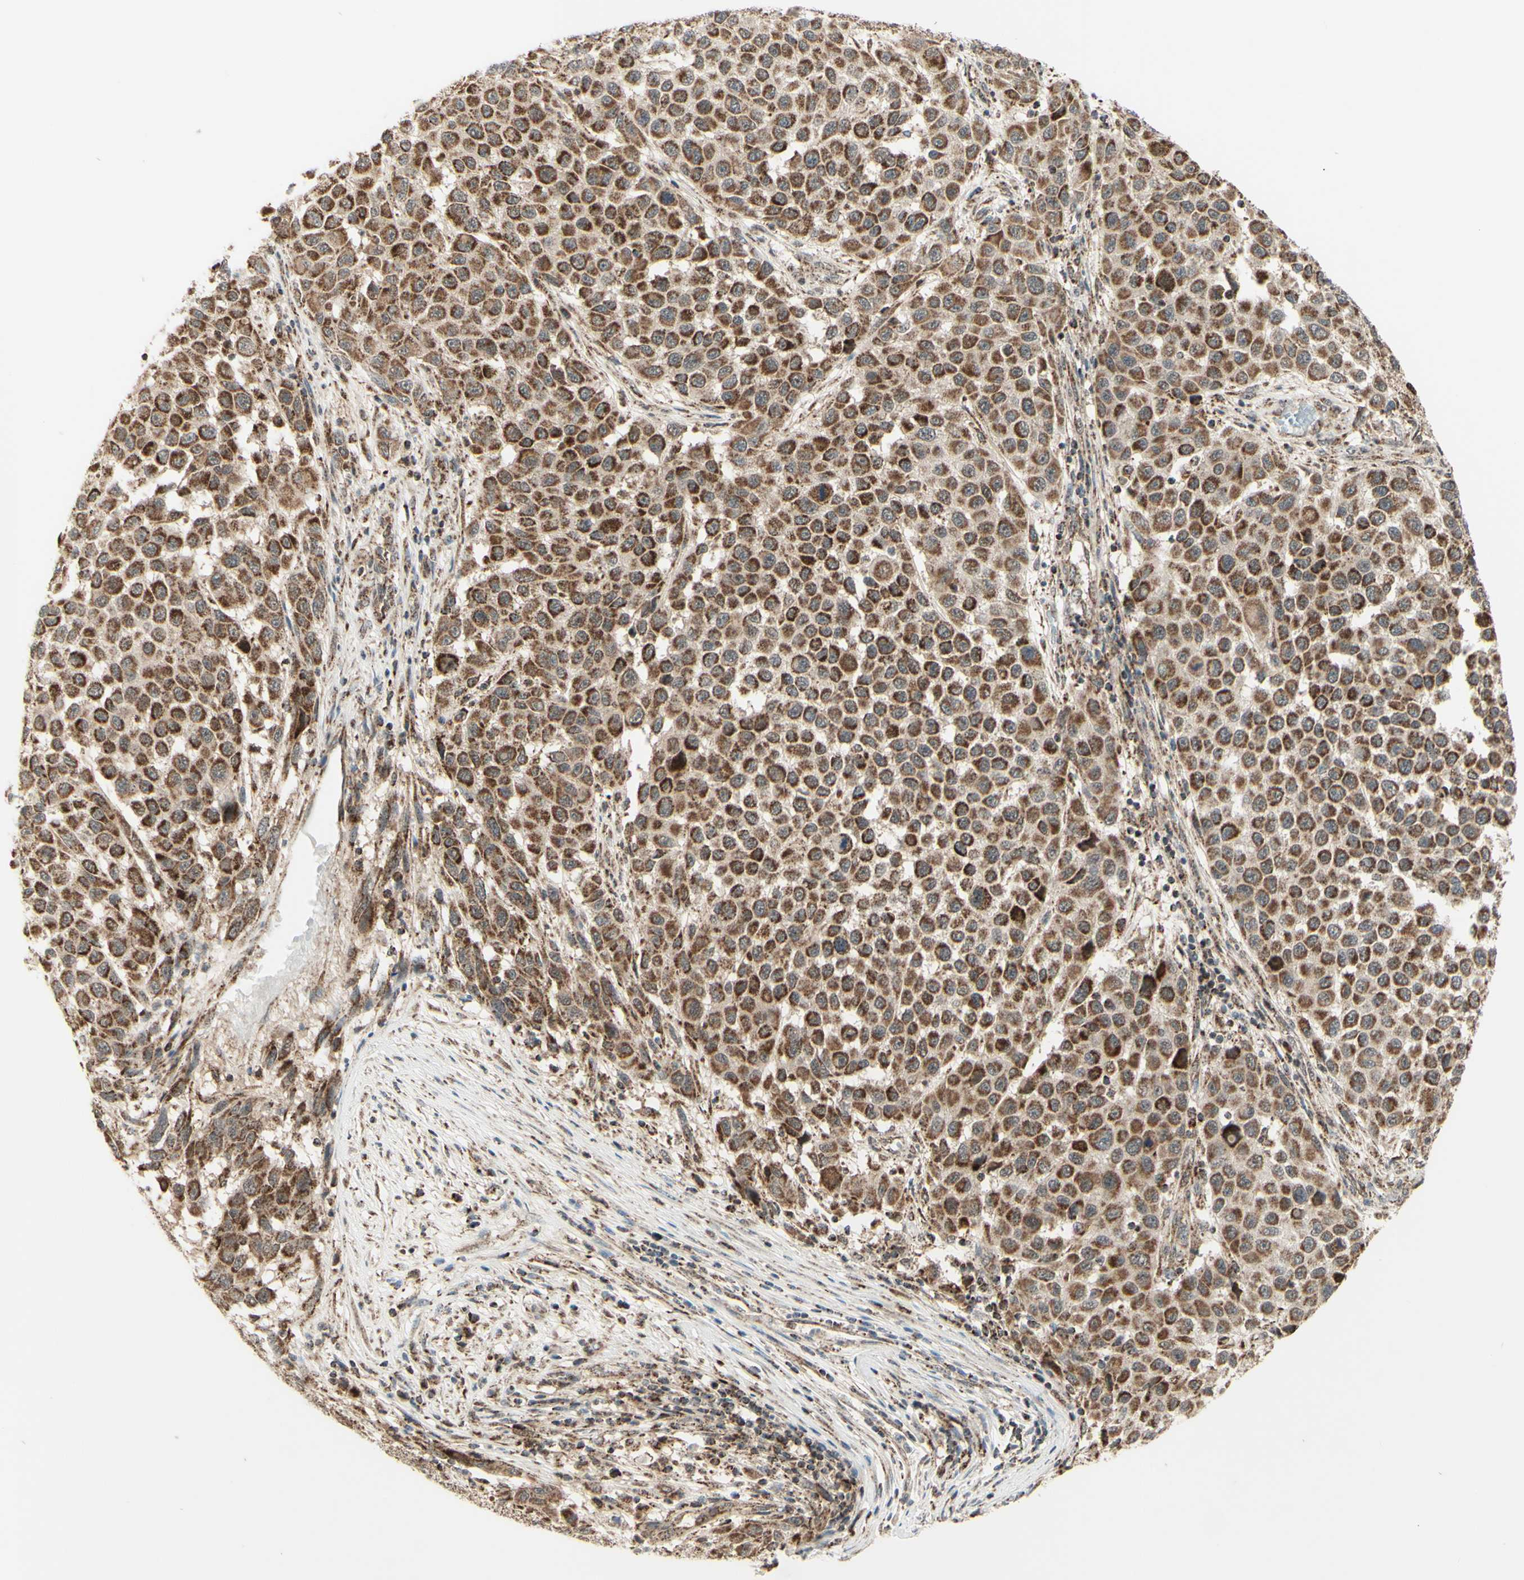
{"staining": {"intensity": "strong", "quantity": ">75%", "location": "cytoplasmic/membranous"}, "tissue": "melanoma", "cell_type": "Tumor cells", "image_type": "cancer", "snomed": [{"axis": "morphology", "description": "Malignant melanoma, Metastatic site"}, {"axis": "topography", "description": "Lymph node"}], "caption": "Immunohistochemistry micrograph of neoplastic tissue: human melanoma stained using immunohistochemistry (IHC) reveals high levels of strong protein expression localized specifically in the cytoplasmic/membranous of tumor cells, appearing as a cytoplasmic/membranous brown color.", "gene": "DHRS3", "patient": {"sex": "male", "age": 61}}